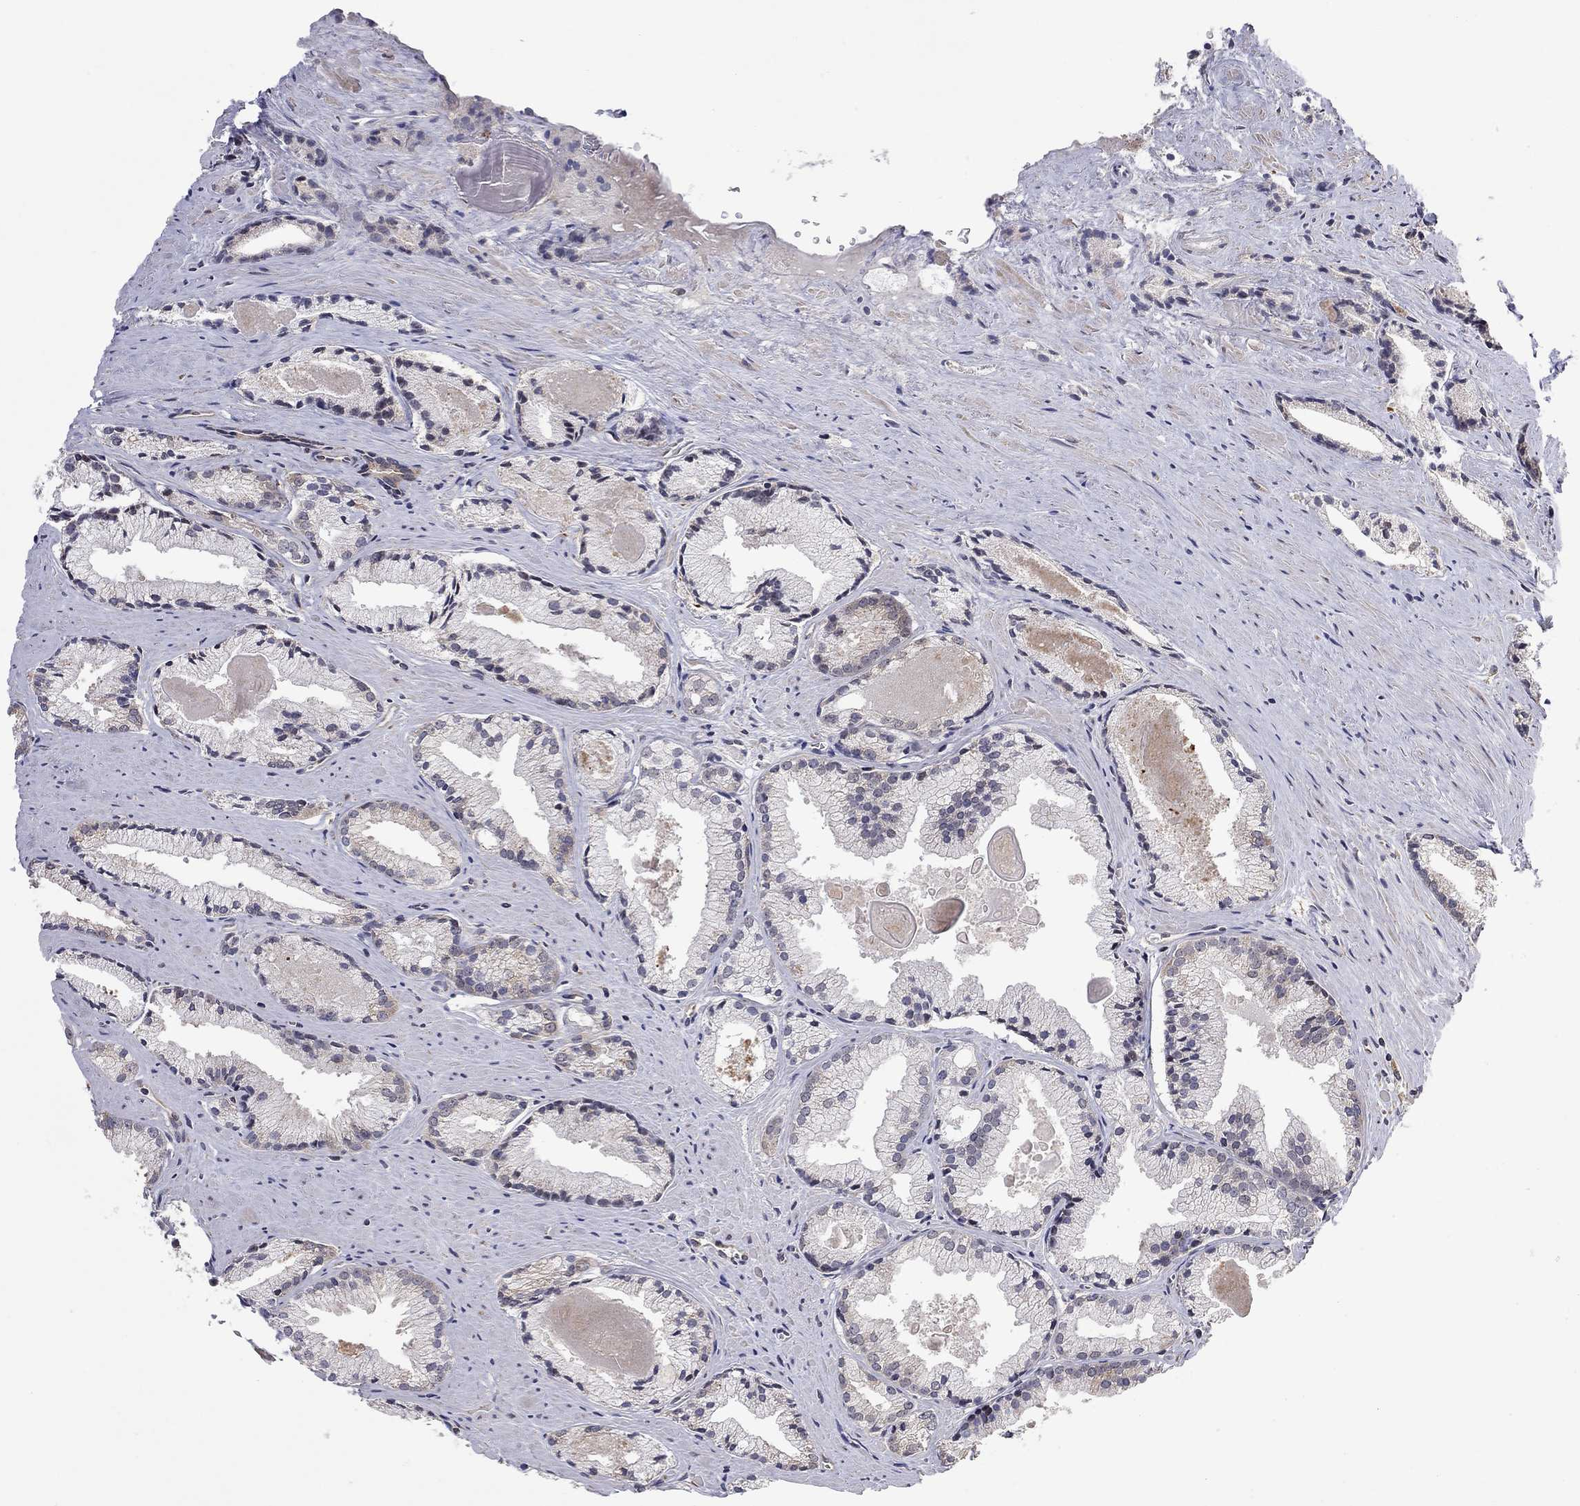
{"staining": {"intensity": "negative", "quantity": "none", "location": "none"}, "tissue": "prostate cancer", "cell_type": "Tumor cells", "image_type": "cancer", "snomed": [{"axis": "morphology", "description": "Adenocarcinoma, NOS"}, {"axis": "morphology", "description": "Adenocarcinoma, High grade"}, {"axis": "topography", "description": "Prostate"}], "caption": "High magnification brightfield microscopy of adenocarcinoma (prostate) stained with DAB (brown) and counterstained with hematoxylin (blue): tumor cells show no significant expression.", "gene": "TDP1", "patient": {"sex": "male", "age": 70}}